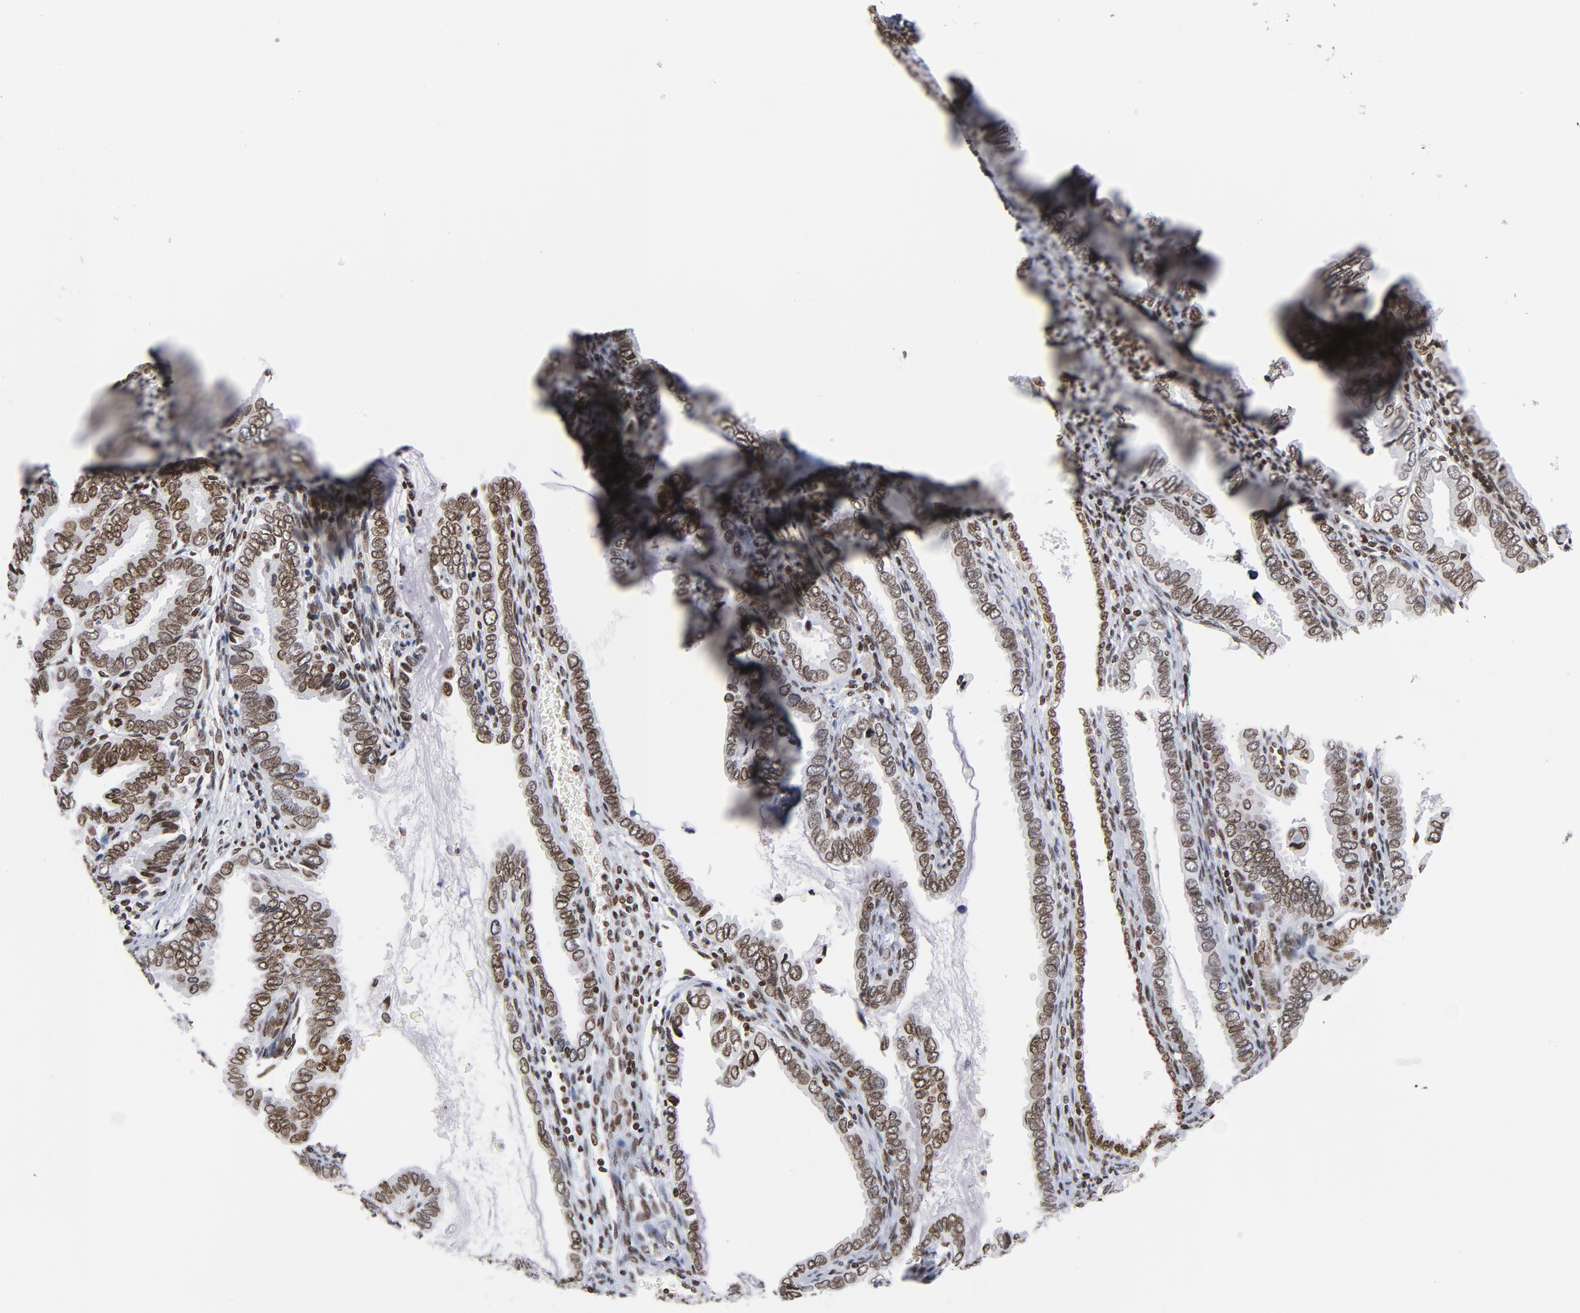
{"staining": {"intensity": "moderate", "quantity": ">75%", "location": "cytoplasmic/membranous,nuclear"}, "tissue": "cervical cancer", "cell_type": "Tumor cells", "image_type": "cancer", "snomed": [{"axis": "morphology", "description": "Adenocarcinoma, NOS"}, {"axis": "topography", "description": "Cervix"}], "caption": "Approximately >75% of tumor cells in cervical adenocarcinoma display moderate cytoplasmic/membranous and nuclear protein positivity as visualized by brown immunohistochemical staining.", "gene": "TOP2B", "patient": {"sex": "female", "age": 49}}